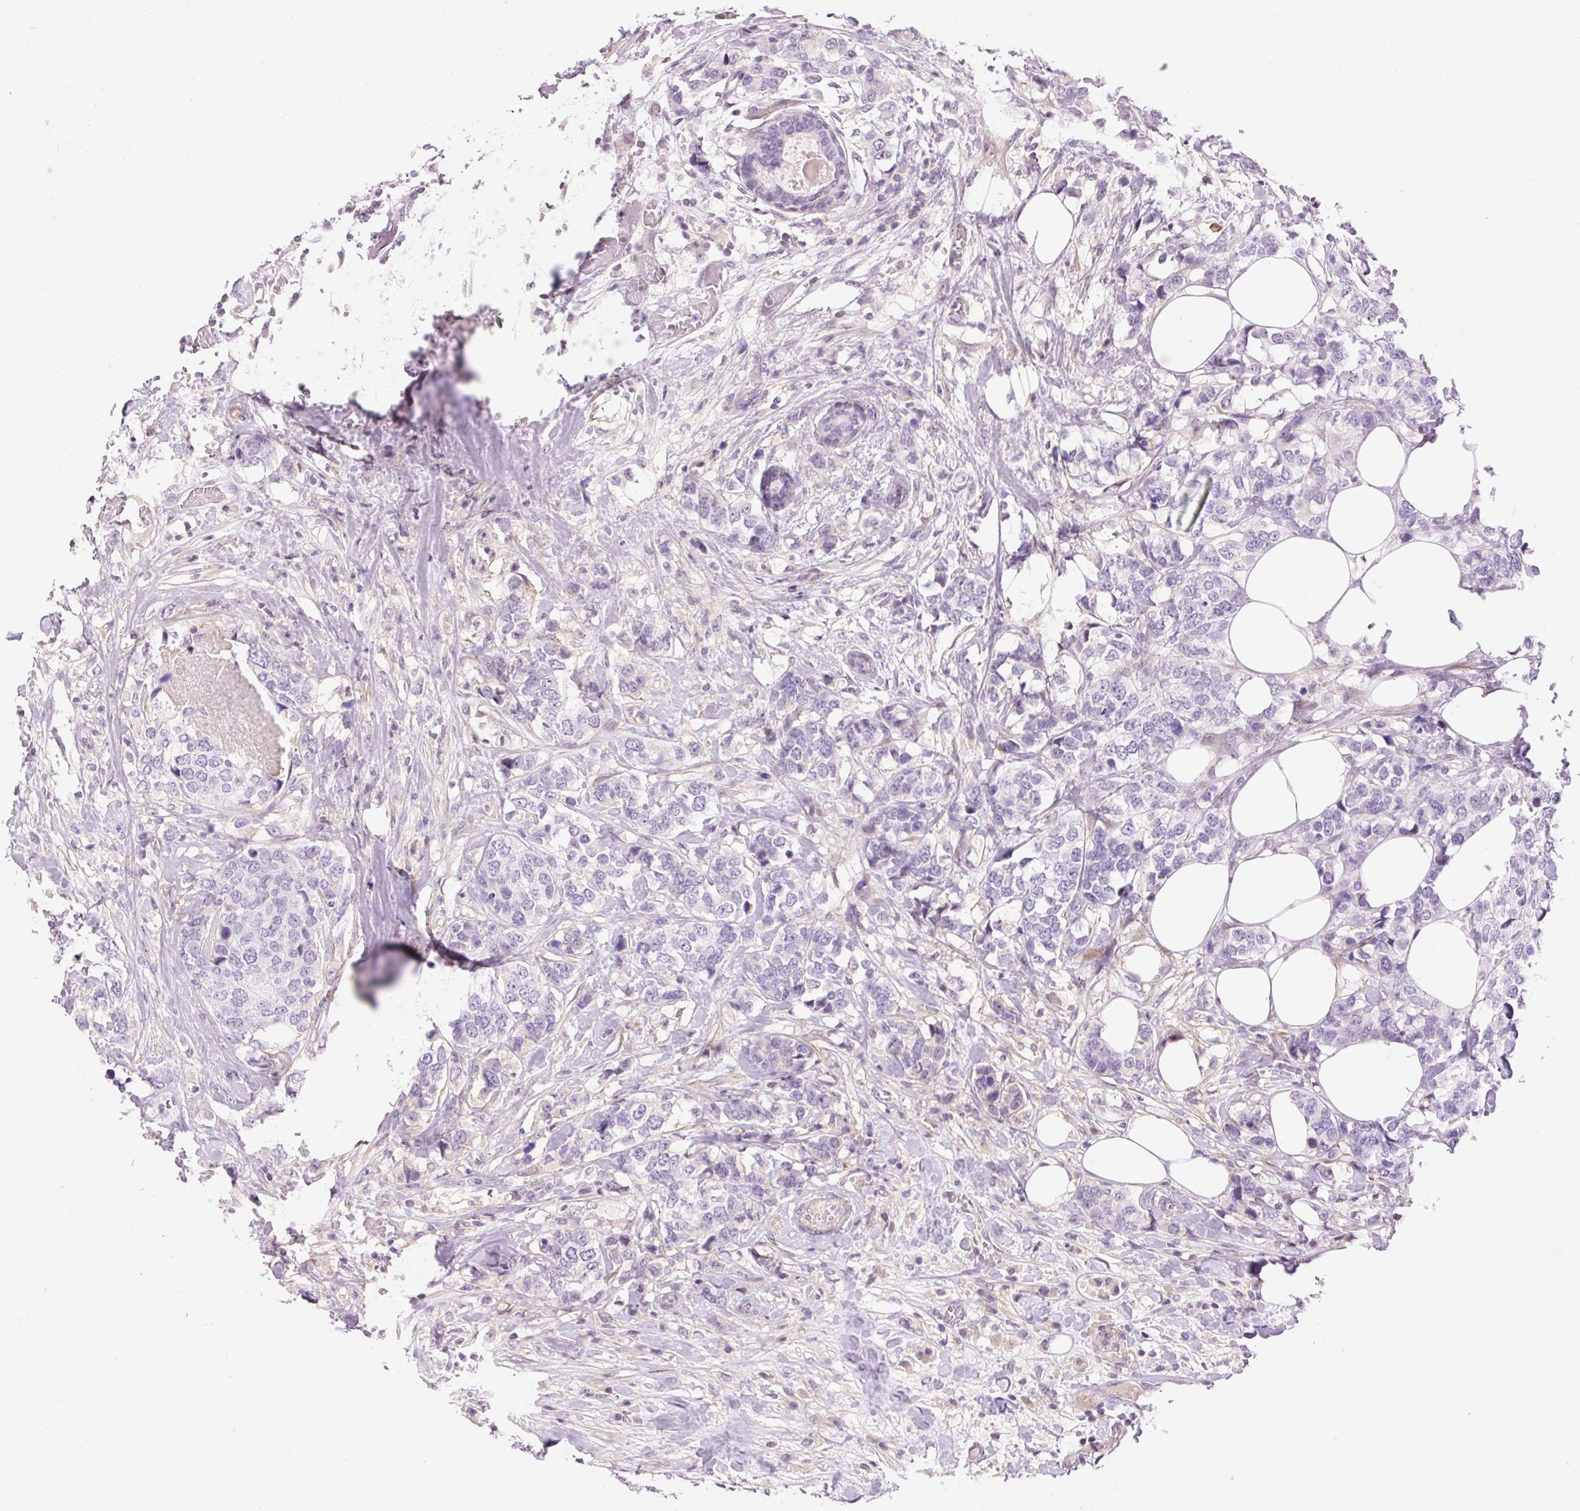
{"staining": {"intensity": "negative", "quantity": "none", "location": "none"}, "tissue": "breast cancer", "cell_type": "Tumor cells", "image_type": "cancer", "snomed": [{"axis": "morphology", "description": "Lobular carcinoma"}, {"axis": "topography", "description": "Breast"}], "caption": "Protein analysis of breast cancer exhibits no significant expression in tumor cells.", "gene": "HNF1A", "patient": {"sex": "female", "age": 59}}